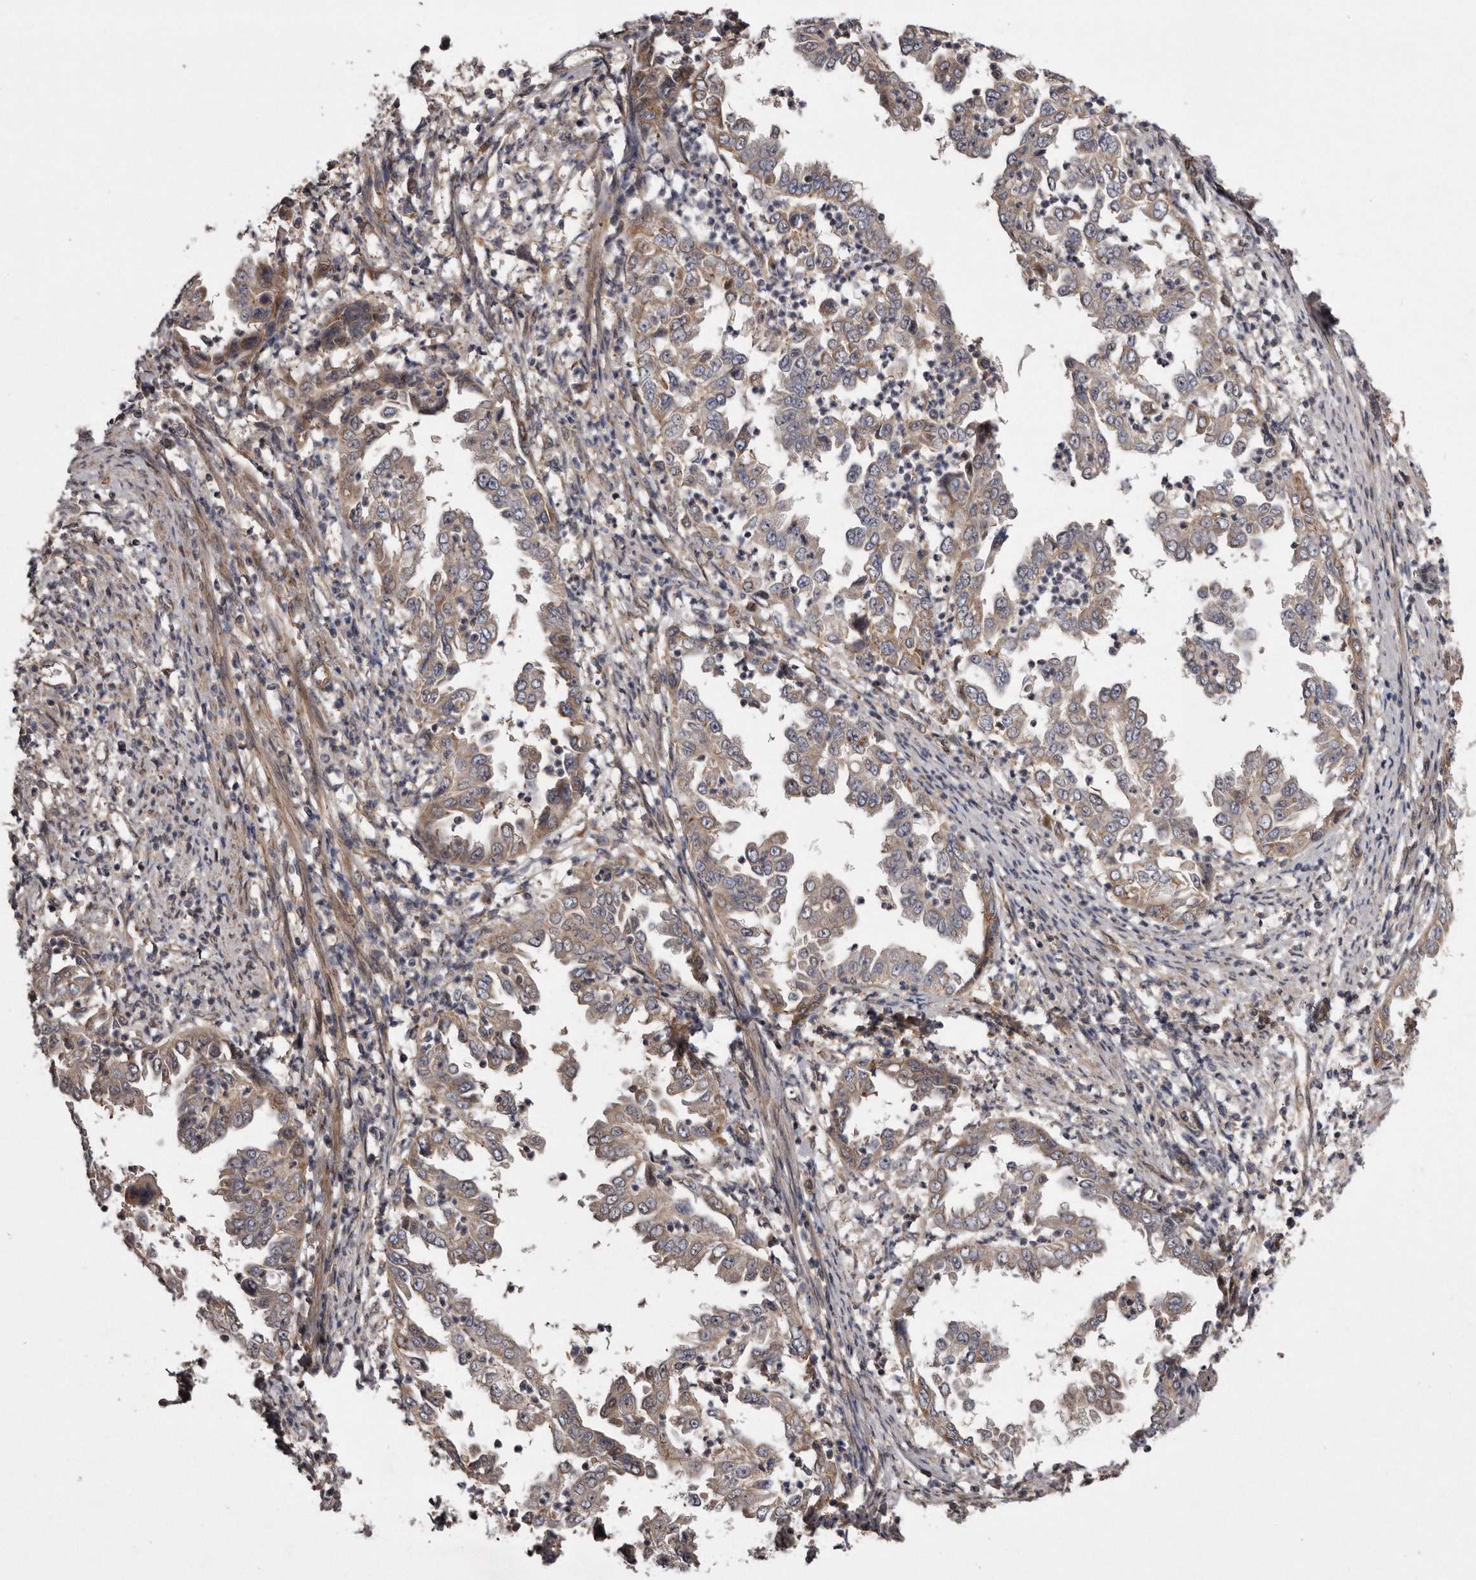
{"staining": {"intensity": "moderate", "quantity": "25%-75%", "location": "cytoplasmic/membranous"}, "tissue": "endometrial cancer", "cell_type": "Tumor cells", "image_type": "cancer", "snomed": [{"axis": "morphology", "description": "Adenocarcinoma, NOS"}, {"axis": "topography", "description": "Endometrium"}], "caption": "There is medium levels of moderate cytoplasmic/membranous staining in tumor cells of endometrial adenocarcinoma, as demonstrated by immunohistochemical staining (brown color).", "gene": "ARMCX1", "patient": {"sex": "female", "age": 85}}